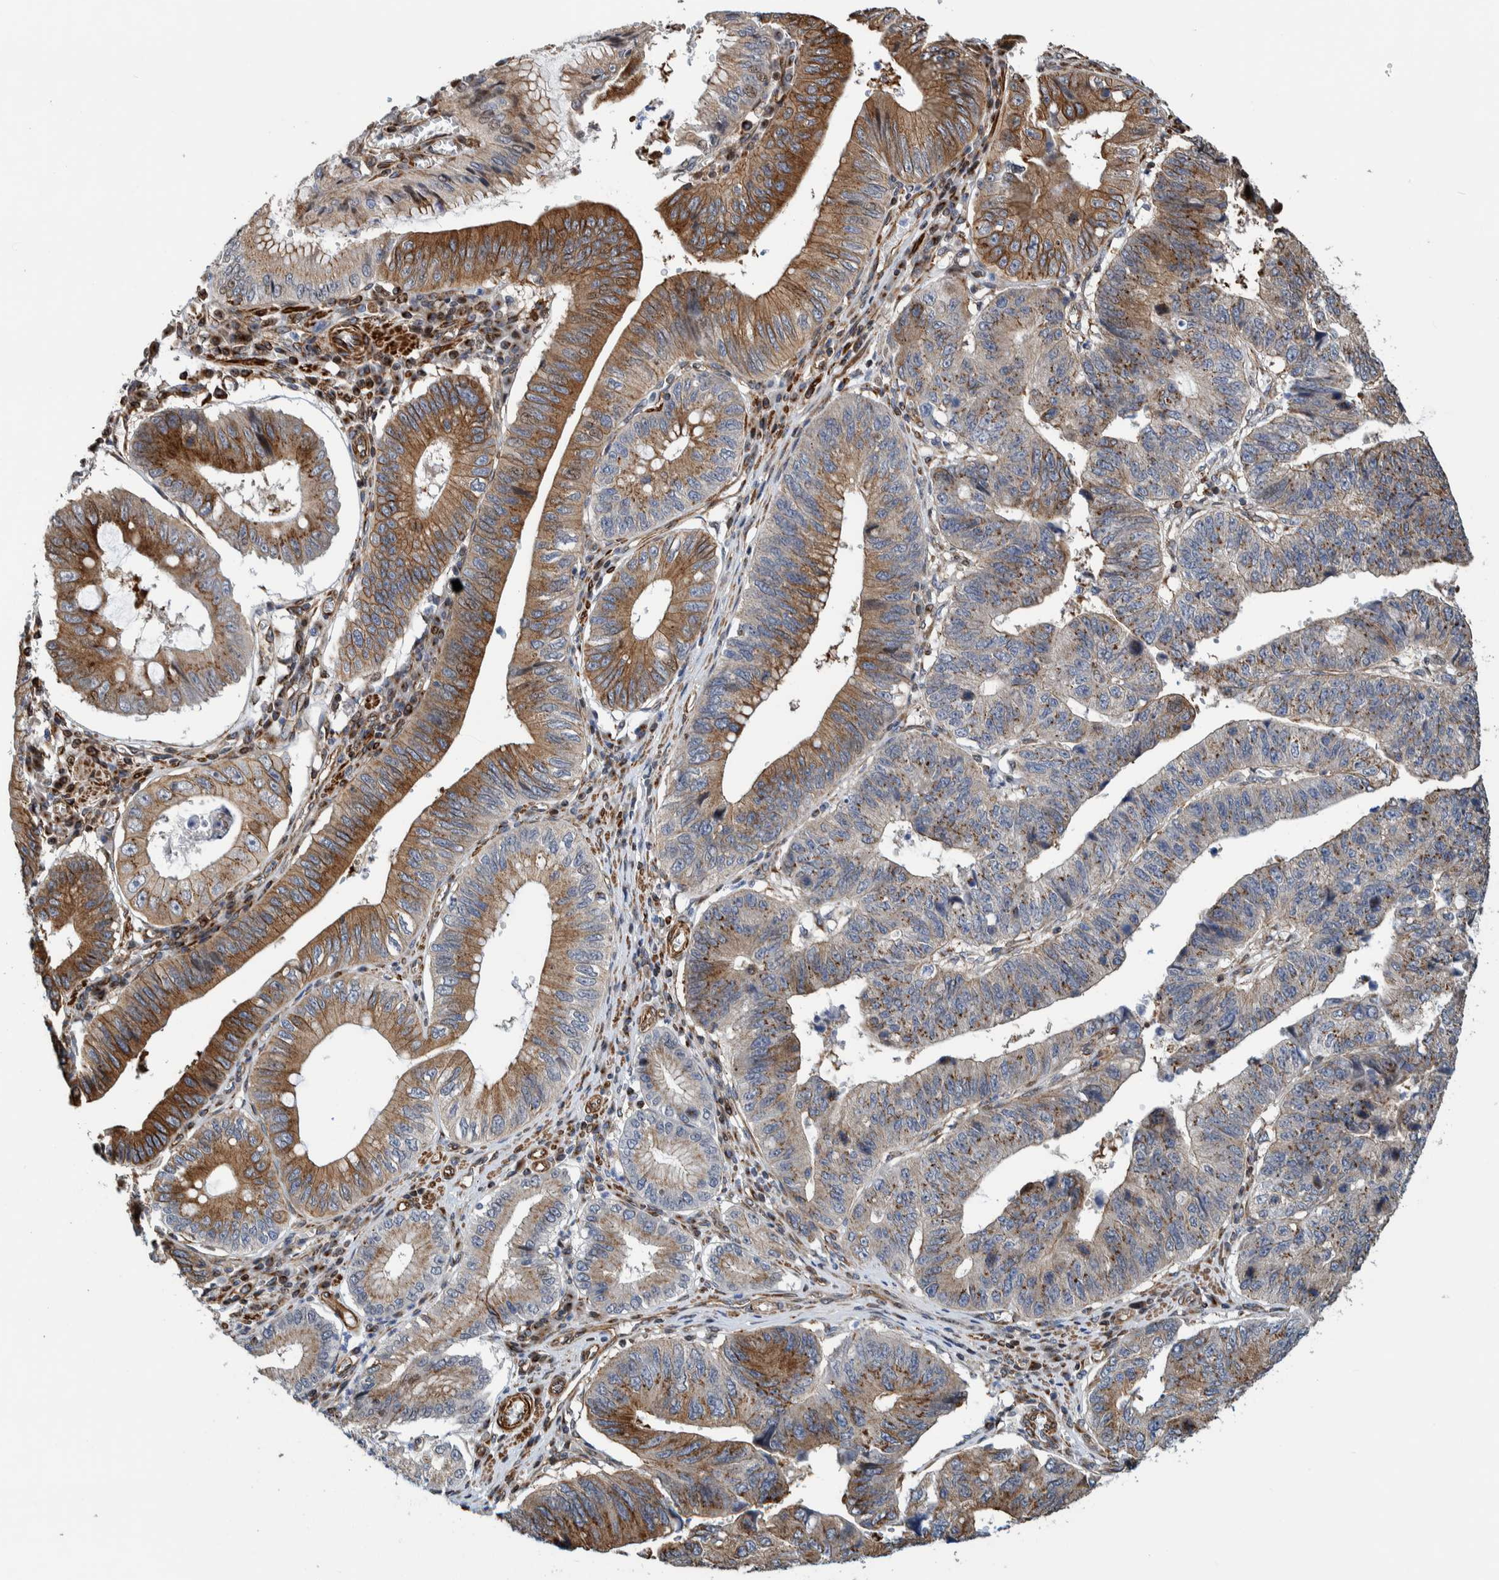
{"staining": {"intensity": "moderate", "quantity": ">75%", "location": "cytoplasmic/membranous"}, "tissue": "stomach cancer", "cell_type": "Tumor cells", "image_type": "cancer", "snomed": [{"axis": "morphology", "description": "Adenocarcinoma, NOS"}, {"axis": "topography", "description": "Stomach"}], "caption": "IHC staining of stomach adenocarcinoma, which displays medium levels of moderate cytoplasmic/membranous positivity in about >75% of tumor cells indicating moderate cytoplasmic/membranous protein expression. The staining was performed using DAB (brown) for protein detection and nuclei were counterstained in hematoxylin (blue).", "gene": "CCDC57", "patient": {"sex": "male", "age": 59}}